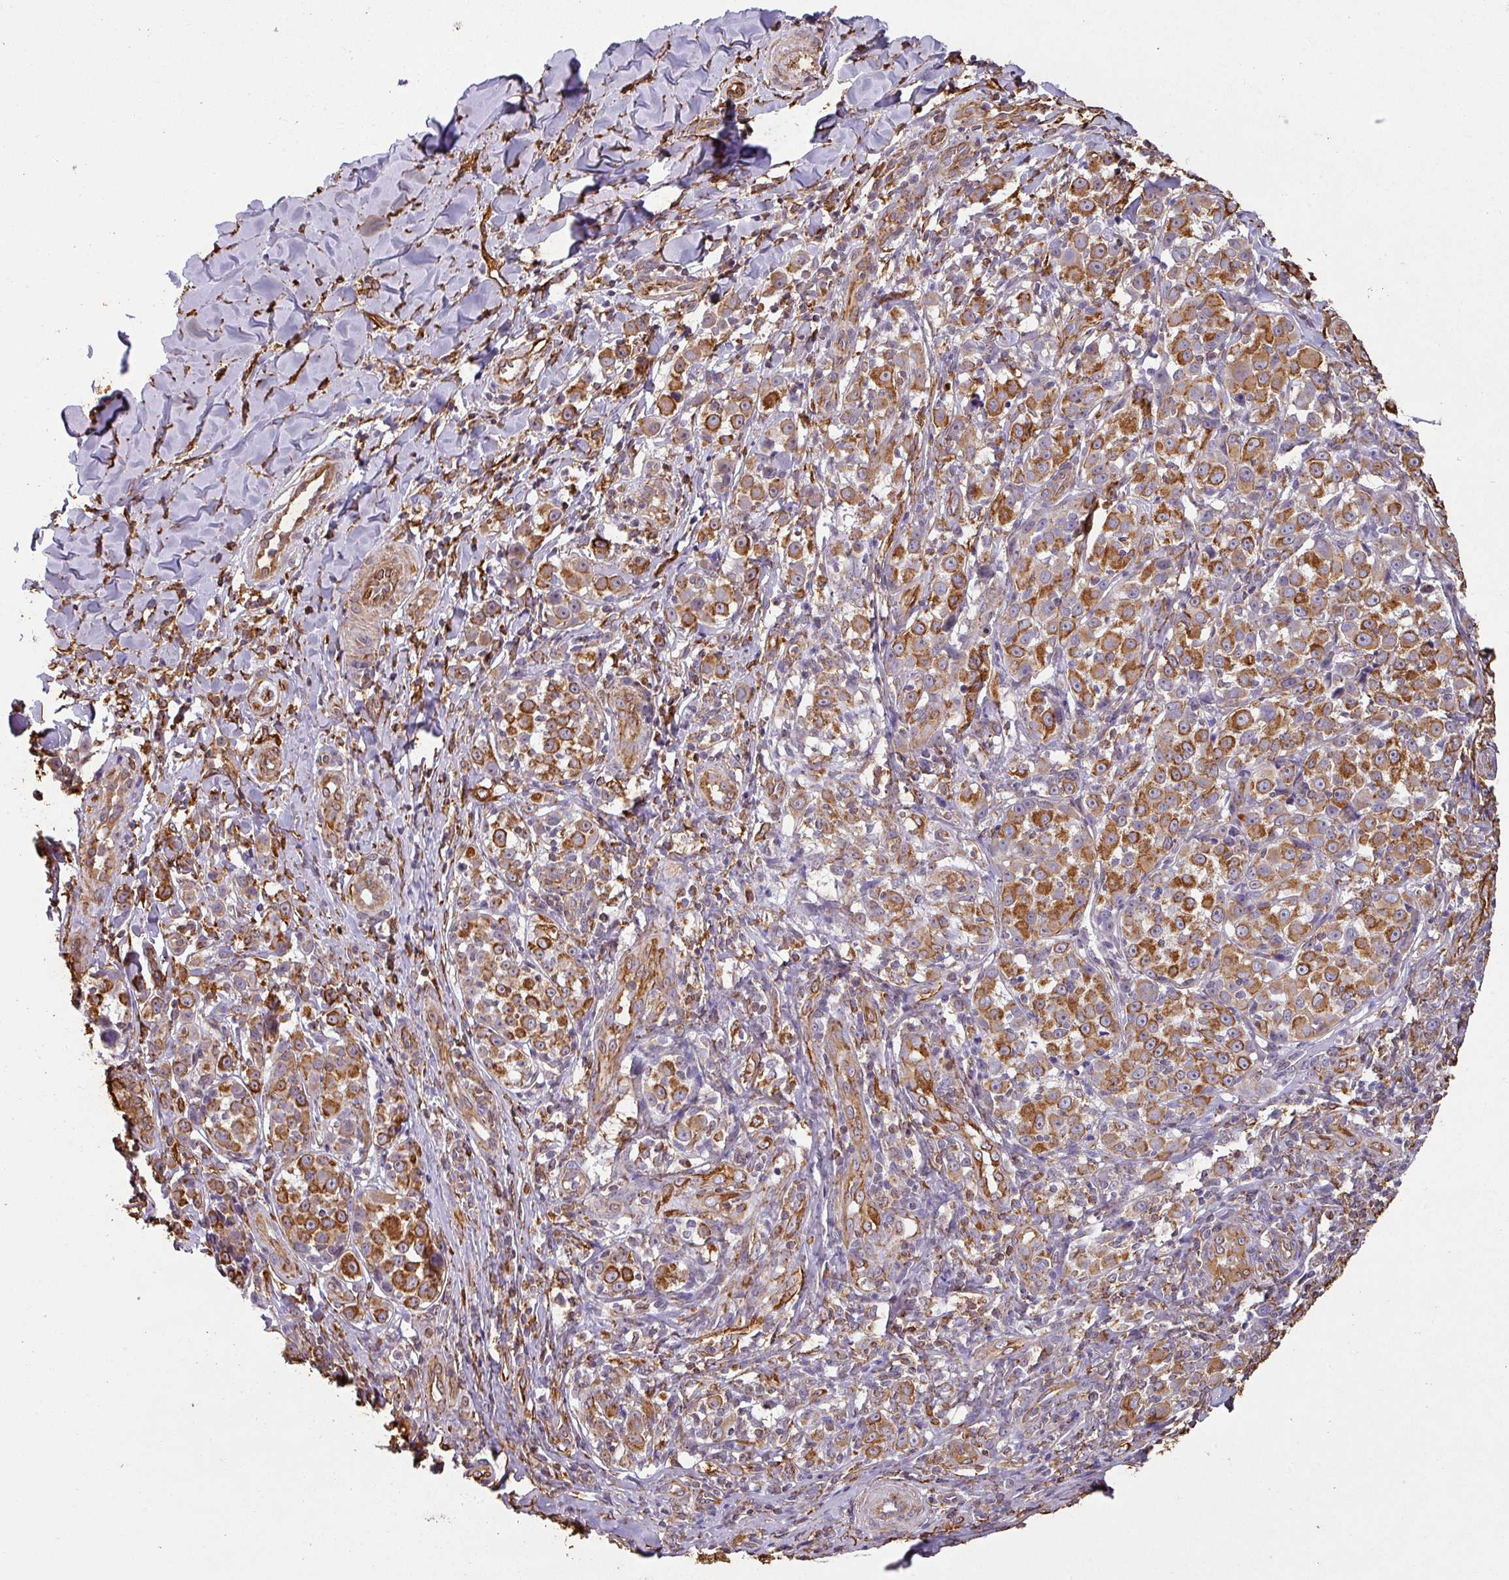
{"staining": {"intensity": "strong", "quantity": ">75%", "location": "cytoplasmic/membranous"}, "tissue": "melanoma", "cell_type": "Tumor cells", "image_type": "cancer", "snomed": [{"axis": "morphology", "description": "Malignant melanoma, NOS"}, {"axis": "topography", "description": "Skin"}], "caption": "Protein expression analysis of melanoma shows strong cytoplasmic/membranous positivity in about >75% of tumor cells.", "gene": "ZNF280C", "patient": {"sex": "female", "age": 35}}